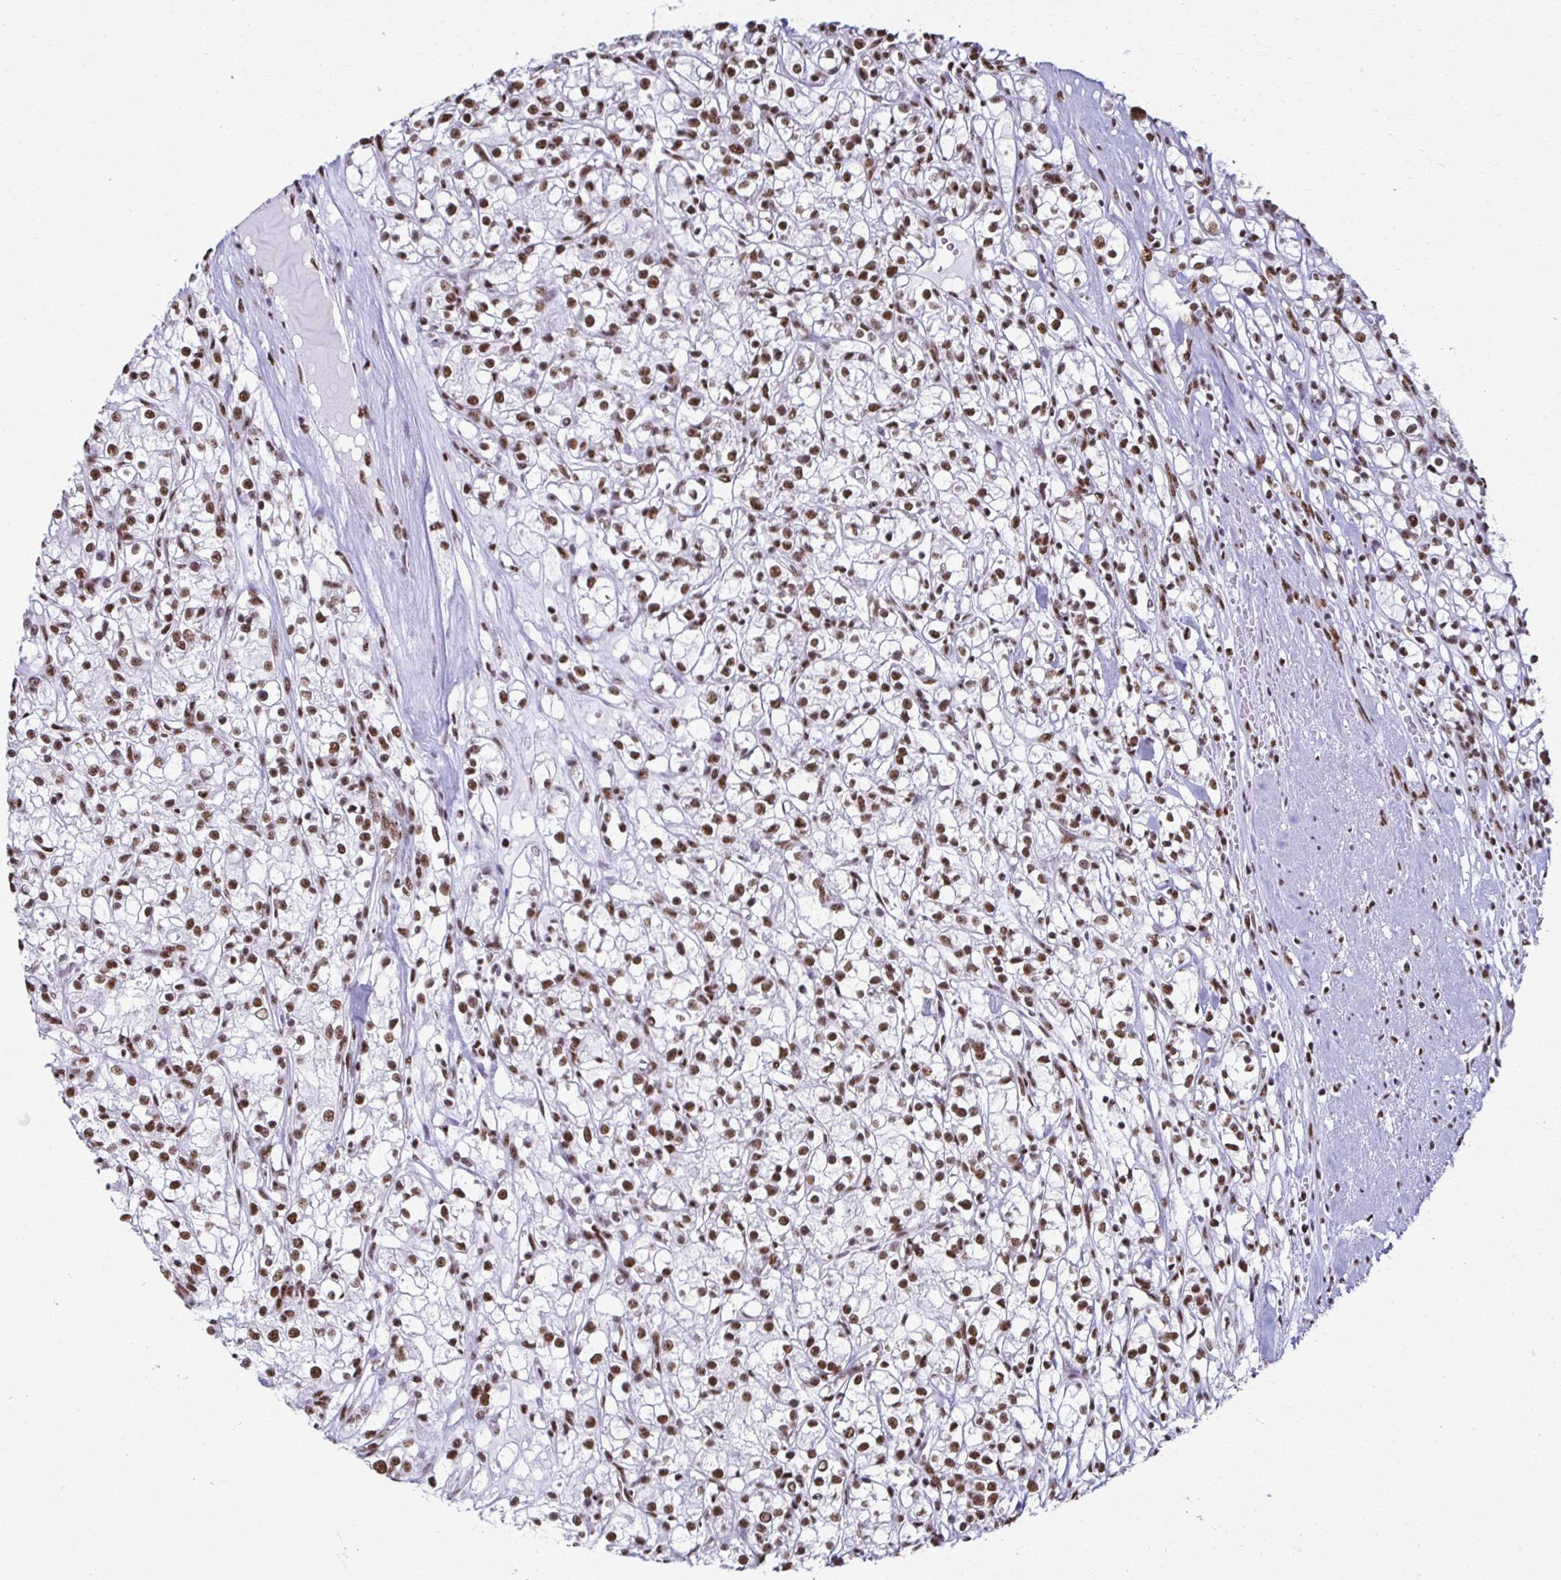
{"staining": {"intensity": "moderate", "quantity": ">75%", "location": "nuclear"}, "tissue": "renal cancer", "cell_type": "Tumor cells", "image_type": "cancer", "snomed": [{"axis": "morphology", "description": "Adenocarcinoma, NOS"}, {"axis": "topography", "description": "Kidney"}], "caption": "Immunohistochemistry histopathology image of neoplastic tissue: renal cancer (adenocarcinoma) stained using IHC exhibits medium levels of moderate protein expression localized specifically in the nuclear of tumor cells, appearing as a nuclear brown color.", "gene": "NONO", "patient": {"sex": "female", "age": 59}}